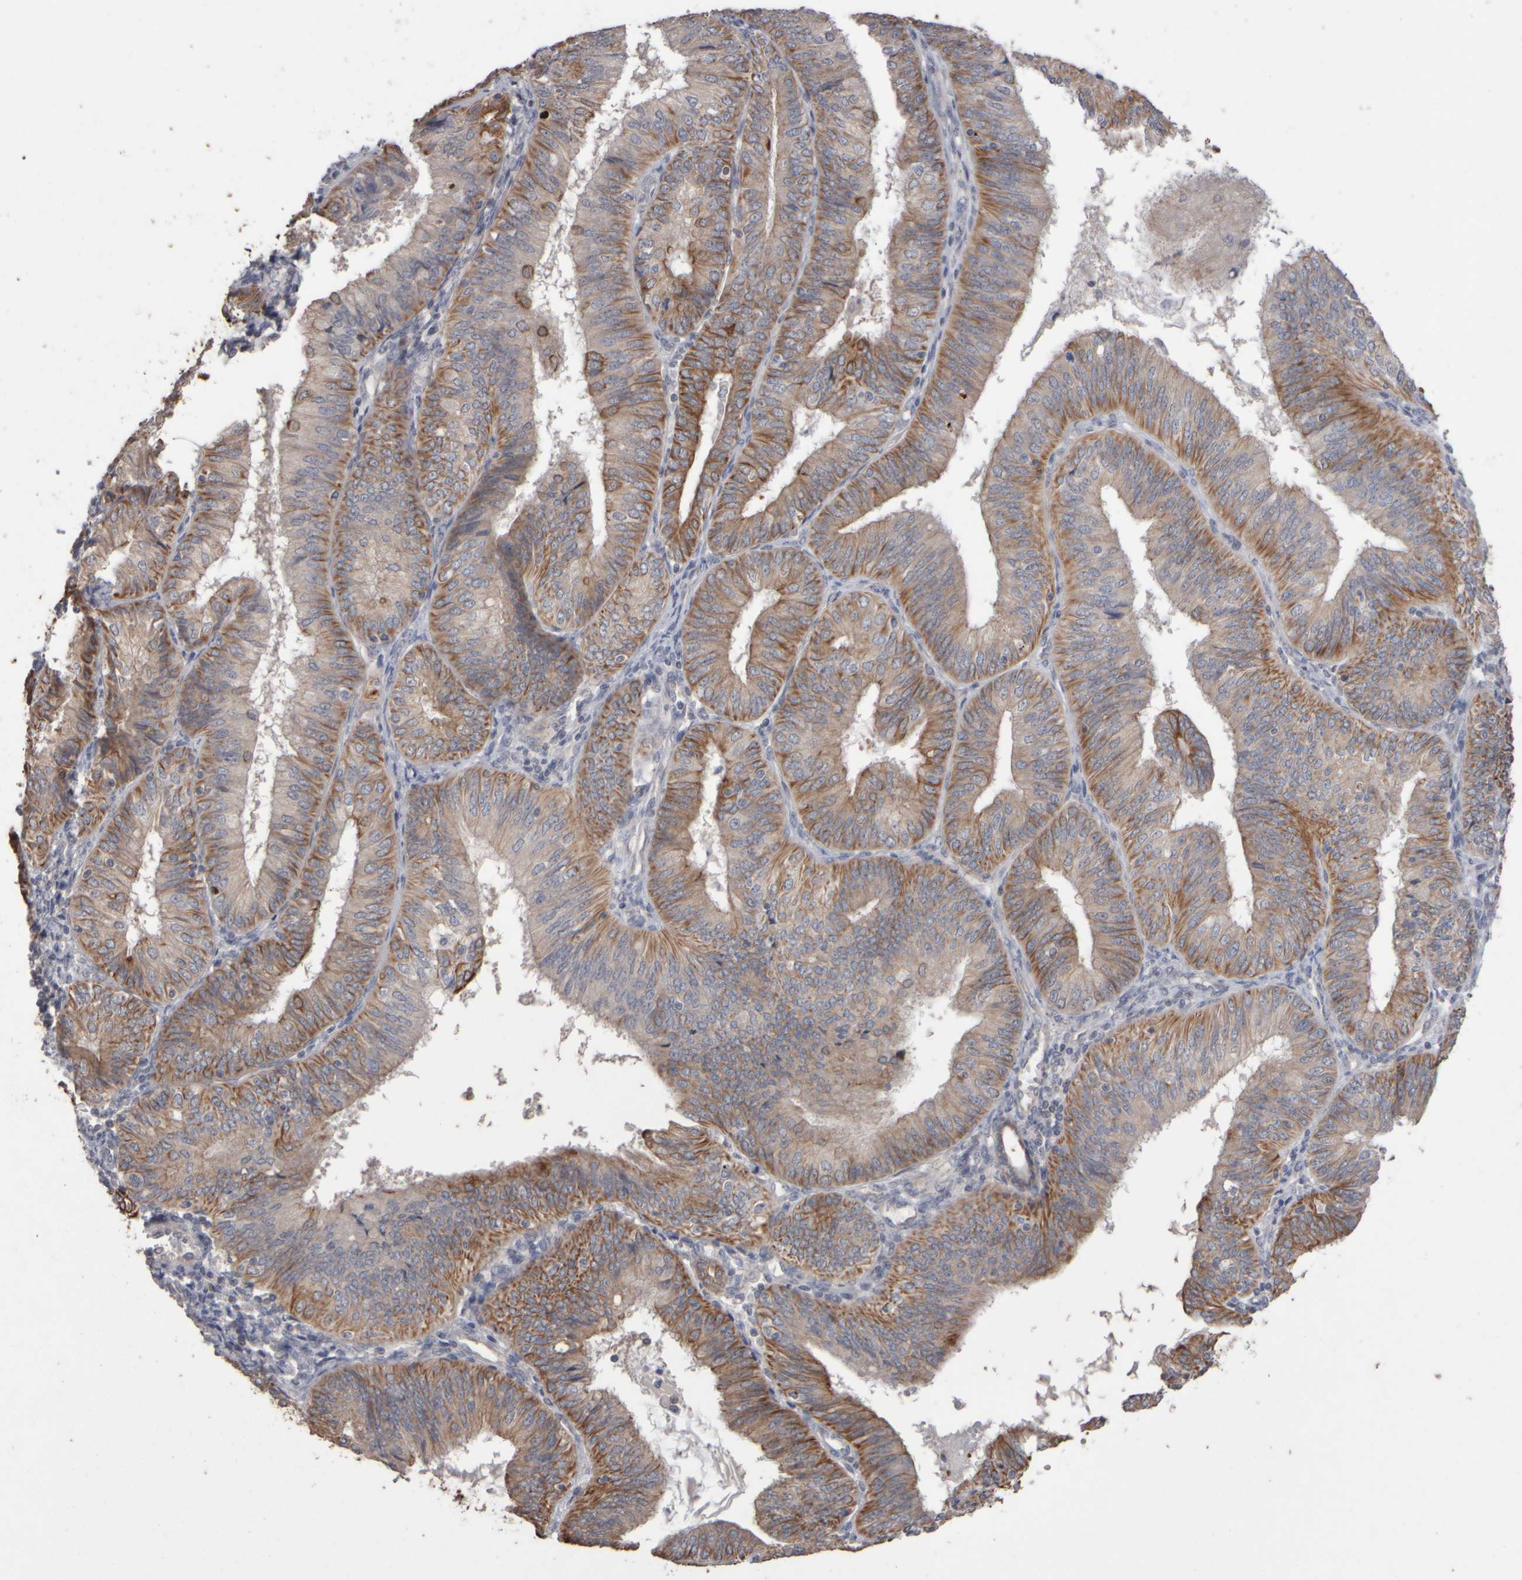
{"staining": {"intensity": "moderate", "quantity": ">75%", "location": "cytoplasmic/membranous"}, "tissue": "endometrial cancer", "cell_type": "Tumor cells", "image_type": "cancer", "snomed": [{"axis": "morphology", "description": "Adenocarcinoma, NOS"}, {"axis": "topography", "description": "Endometrium"}], "caption": "Human adenocarcinoma (endometrial) stained with a brown dye shows moderate cytoplasmic/membranous positive positivity in approximately >75% of tumor cells.", "gene": "EPHX2", "patient": {"sex": "female", "age": 58}}